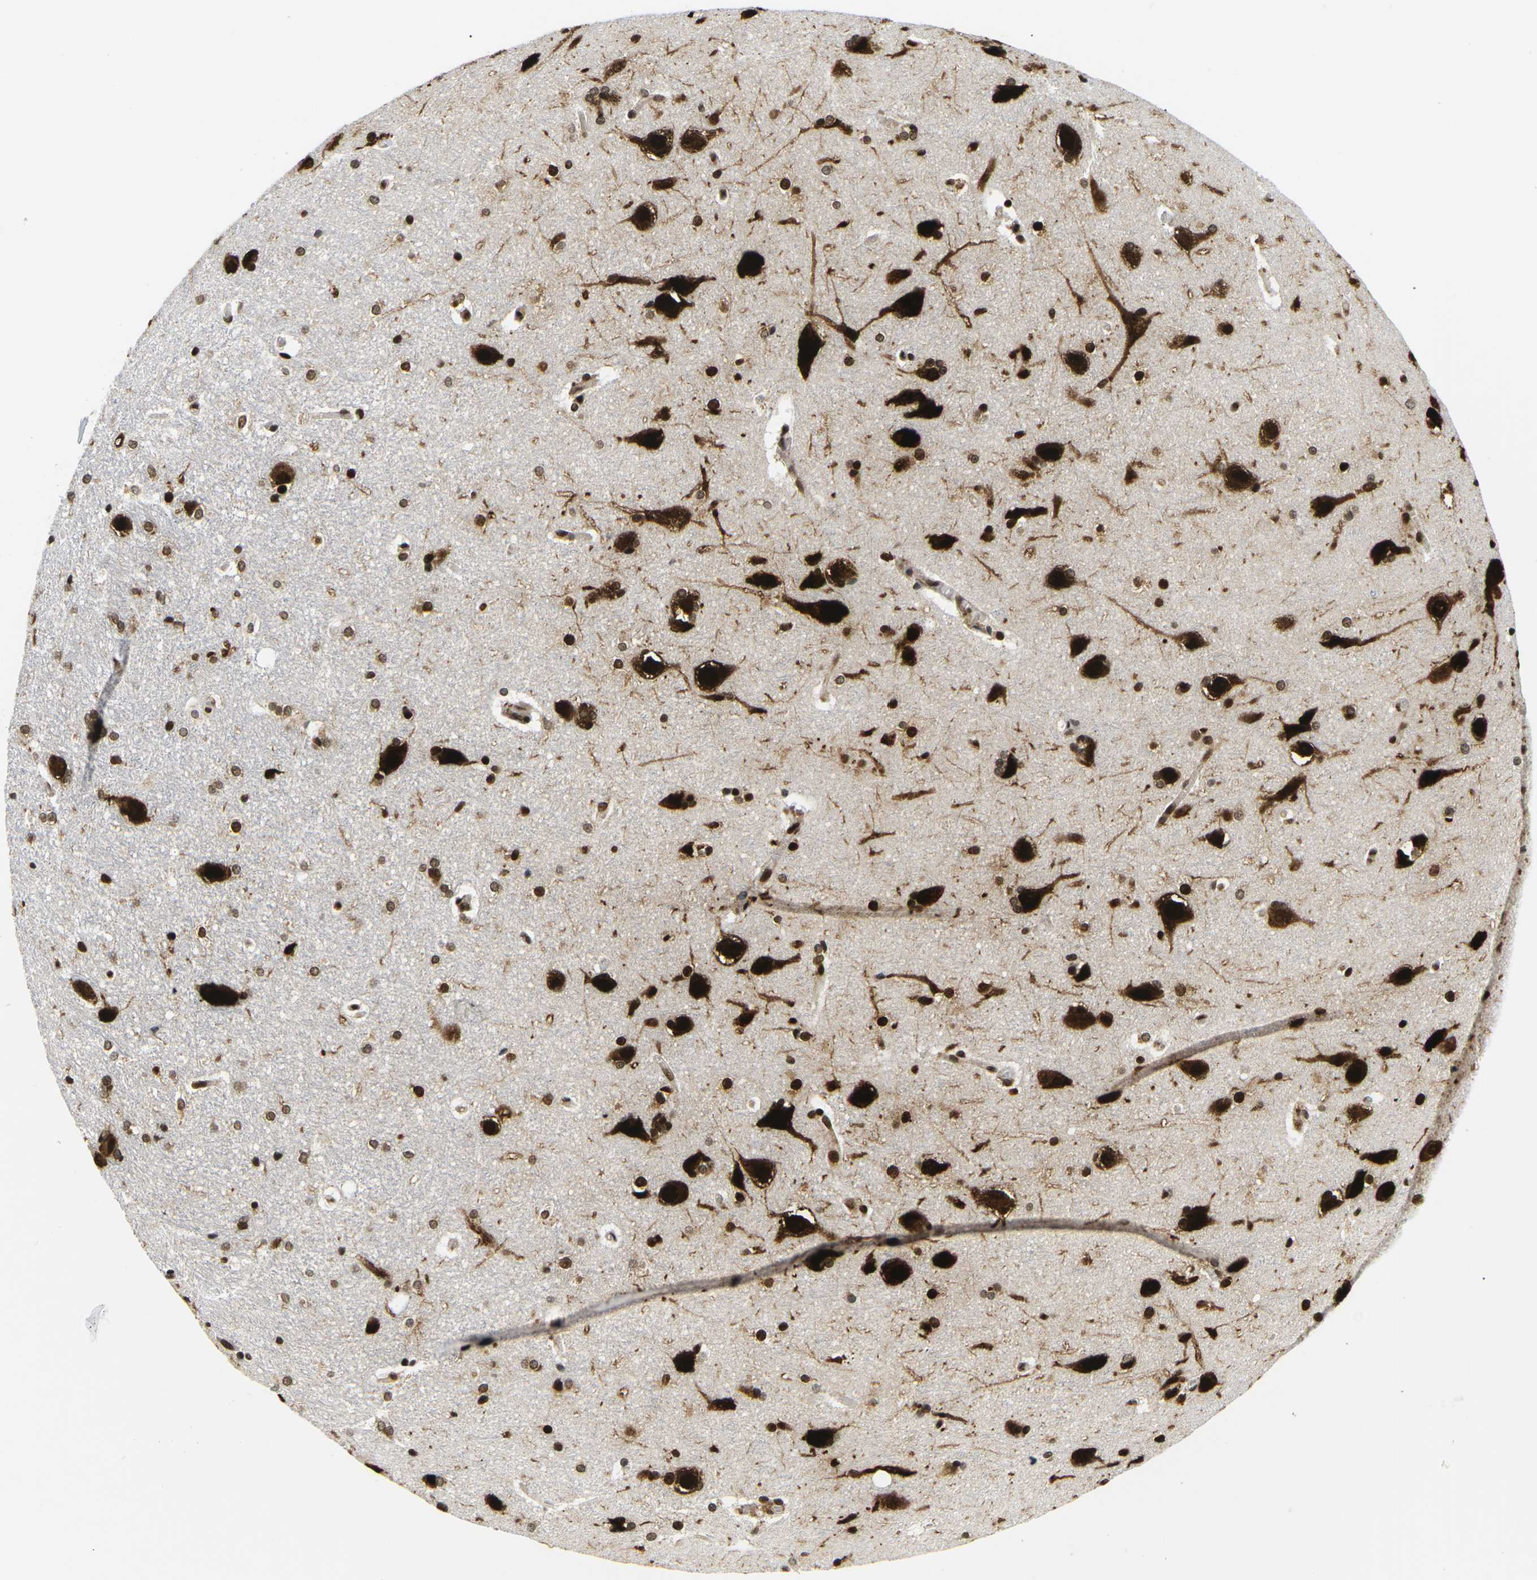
{"staining": {"intensity": "strong", "quantity": ">75%", "location": "nuclear"}, "tissue": "hippocampus", "cell_type": "Glial cells", "image_type": "normal", "snomed": [{"axis": "morphology", "description": "Normal tissue, NOS"}, {"axis": "topography", "description": "Hippocampus"}], "caption": "Protein staining exhibits strong nuclear expression in about >75% of glial cells in benign hippocampus. (DAB (3,3'-diaminobenzidine) IHC, brown staining for protein, blue staining for nuclei).", "gene": "CELF1", "patient": {"sex": "female", "age": 19}}